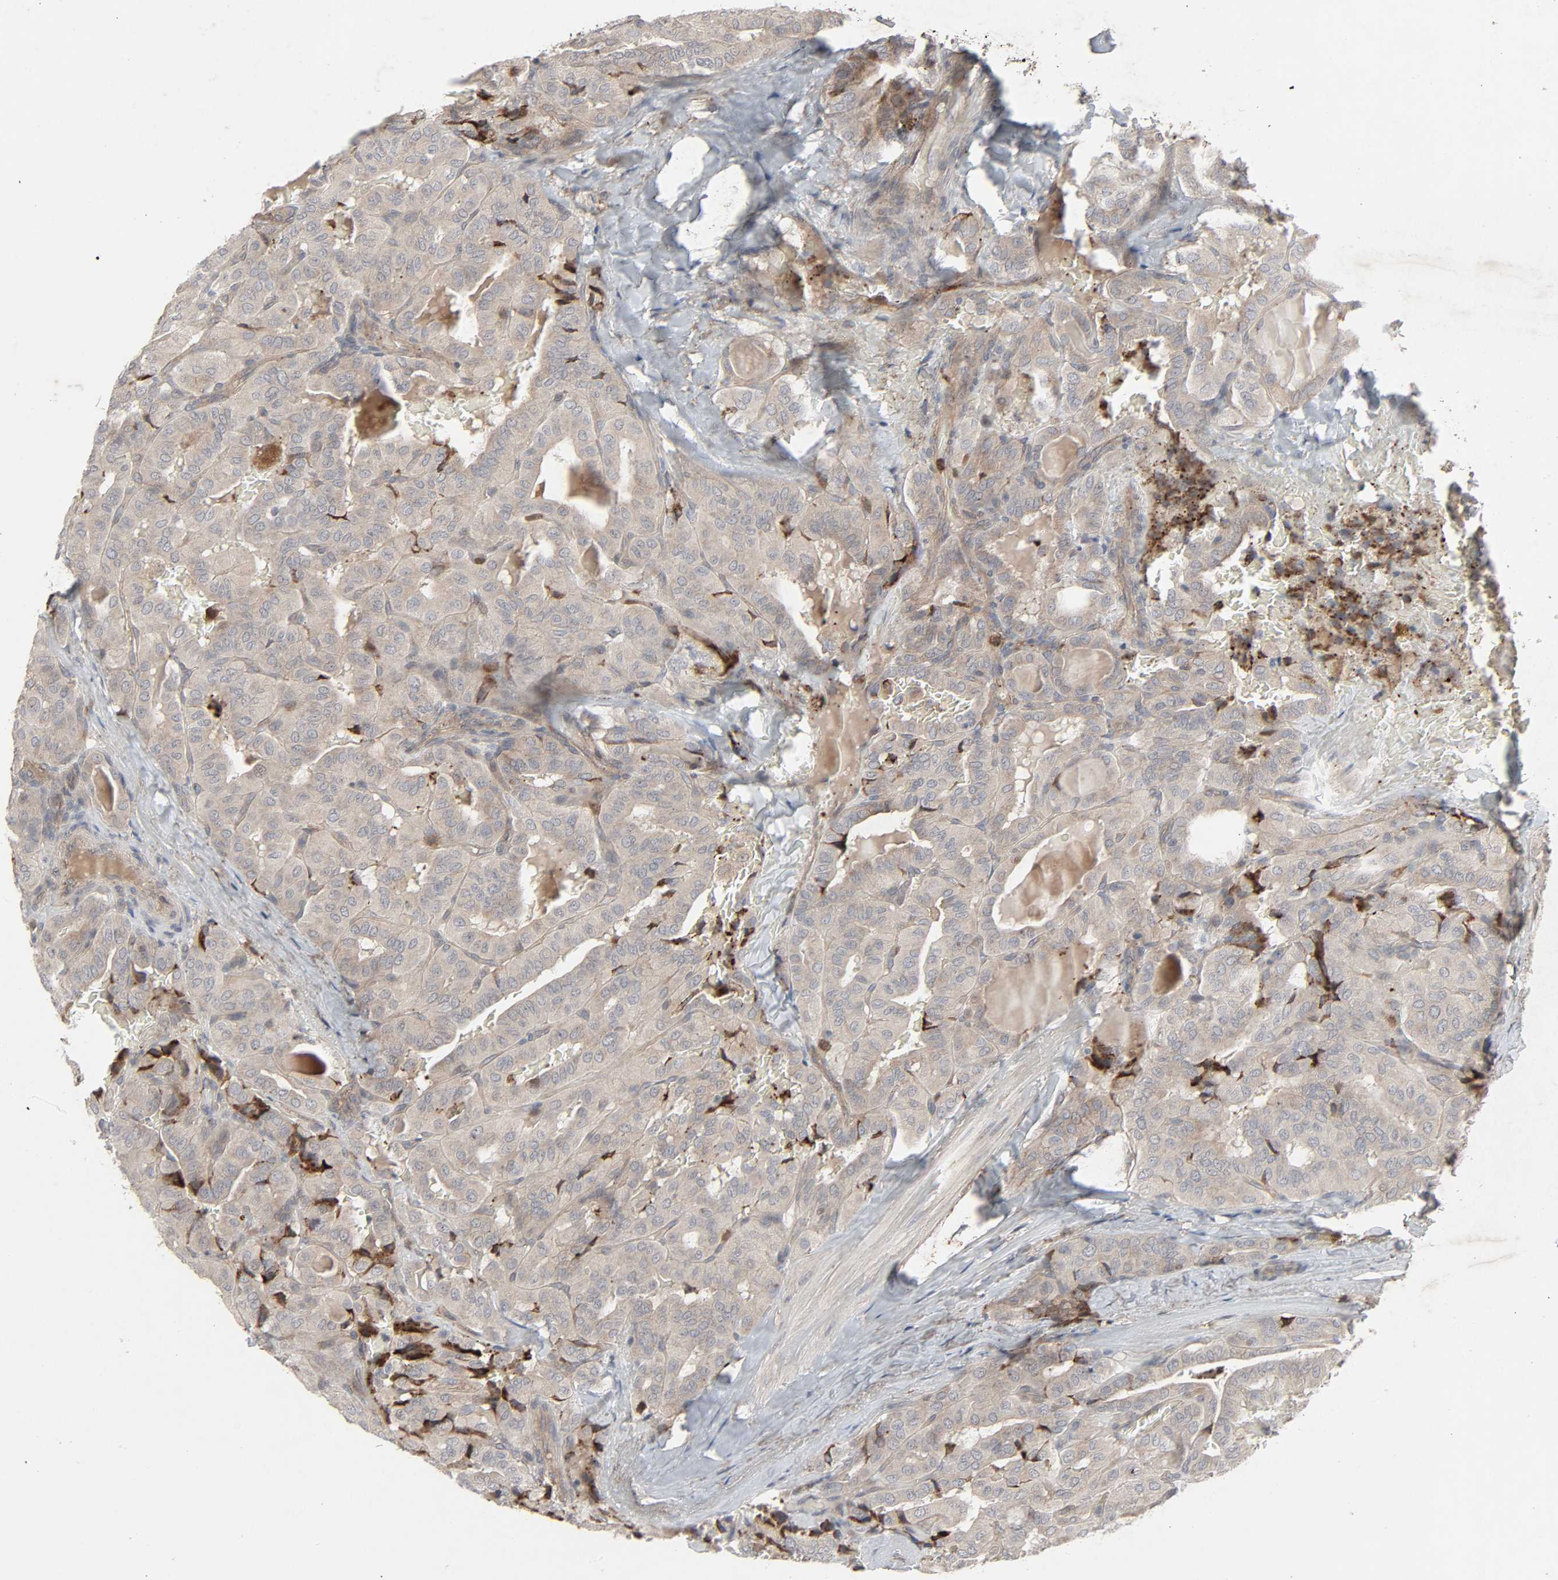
{"staining": {"intensity": "weak", "quantity": ">75%", "location": "cytoplasmic/membranous"}, "tissue": "thyroid cancer", "cell_type": "Tumor cells", "image_type": "cancer", "snomed": [{"axis": "morphology", "description": "Papillary adenocarcinoma, NOS"}, {"axis": "topography", "description": "Thyroid gland"}], "caption": "This is a micrograph of IHC staining of thyroid papillary adenocarcinoma, which shows weak staining in the cytoplasmic/membranous of tumor cells.", "gene": "ADCY4", "patient": {"sex": "male", "age": 77}}